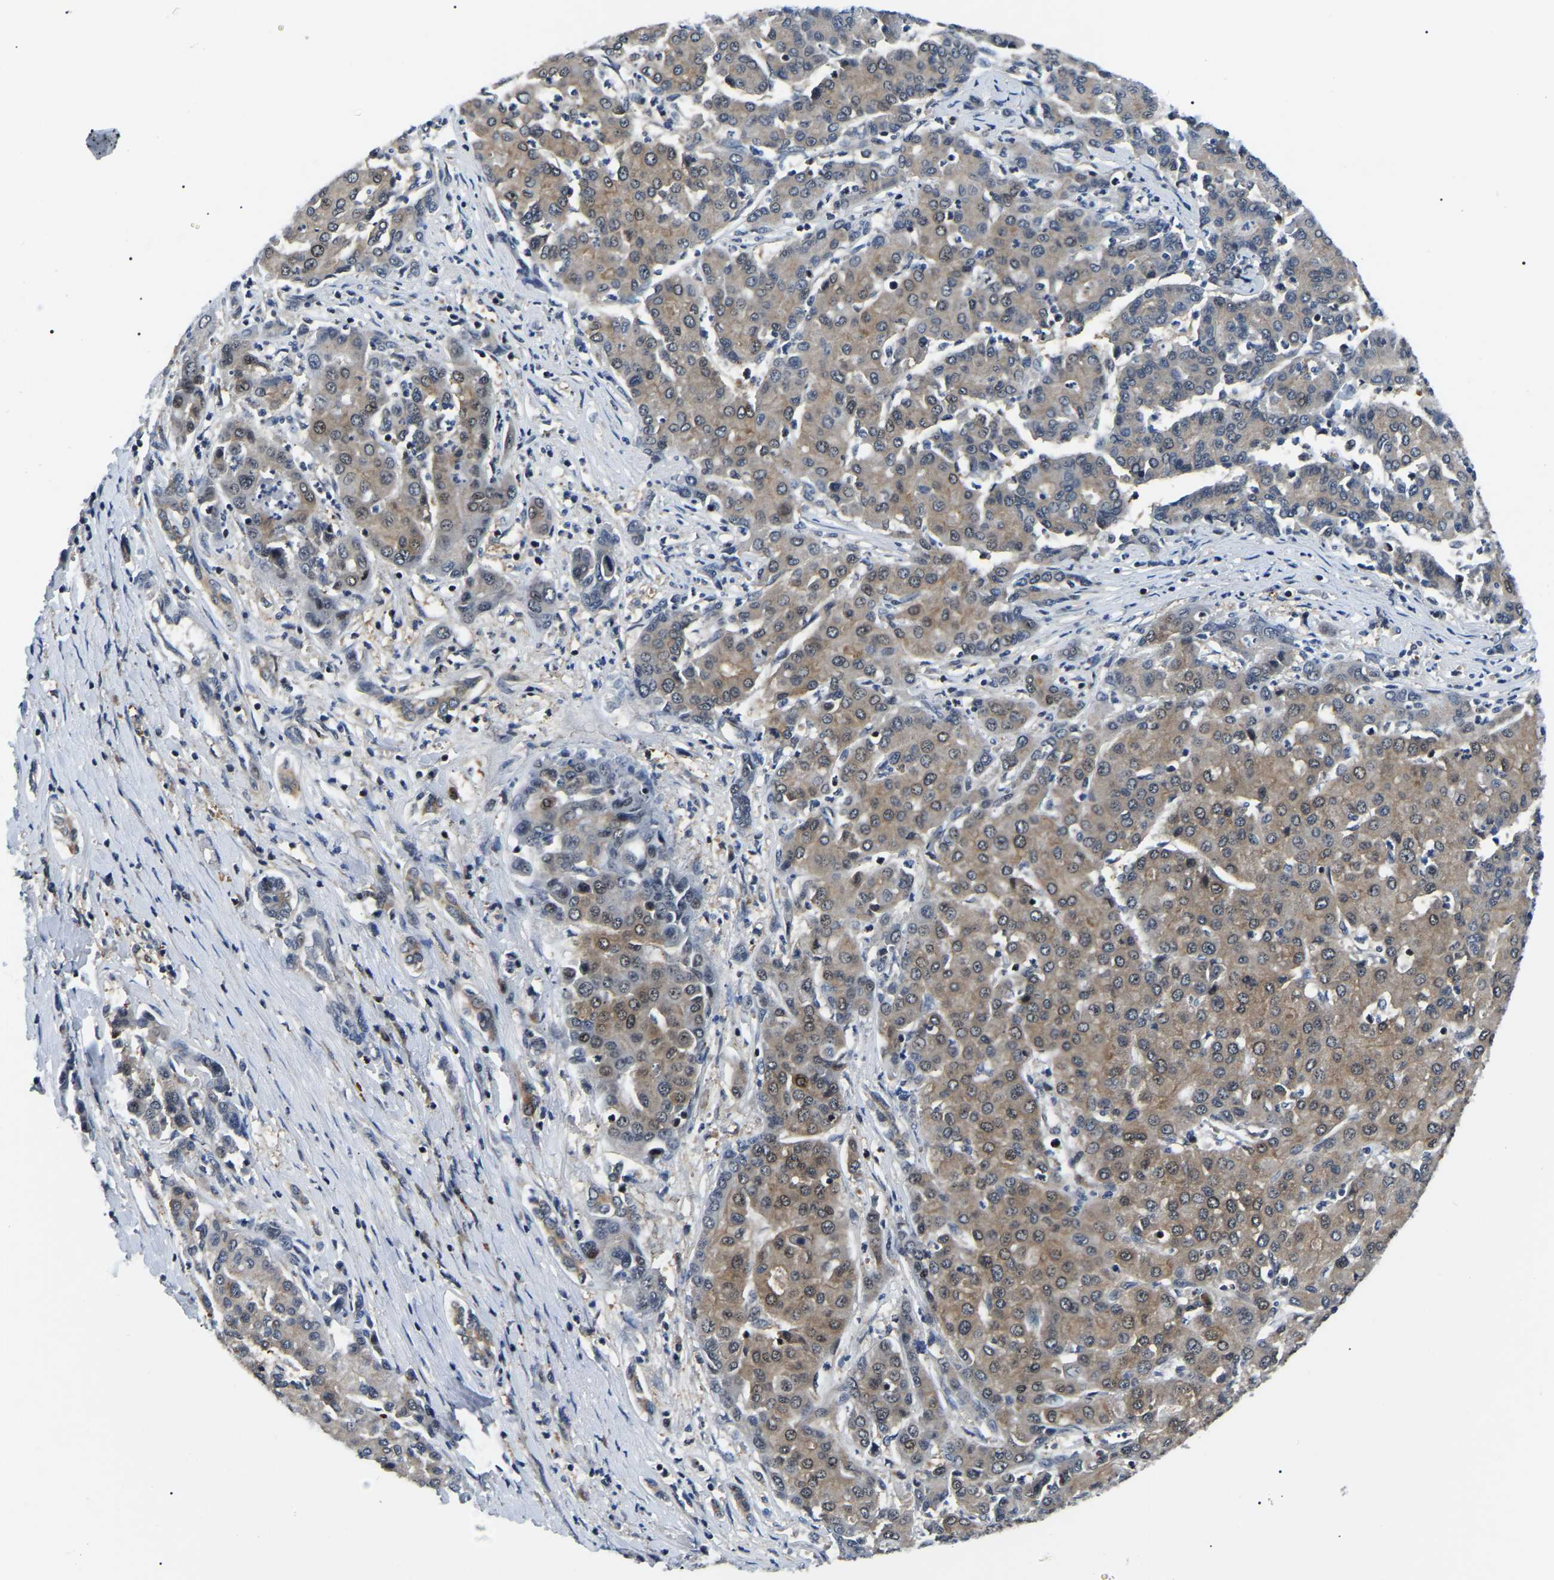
{"staining": {"intensity": "weak", "quantity": ">75%", "location": "cytoplasmic/membranous"}, "tissue": "liver cancer", "cell_type": "Tumor cells", "image_type": "cancer", "snomed": [{"axis": "morphology", "description": "Carcinoma, Hepatocellular, NOS"}, {"axis": "topography", "description": "Liver"}], "caption": "Human liver cancer (hepatocellular carcinoma) stained for a protein (brown) shows weak cytoplasmic/membranous positive expression in about >75% of tumor cells.", "gene": "RRP1B", "patient": {"sex": "male", "age": 65}}